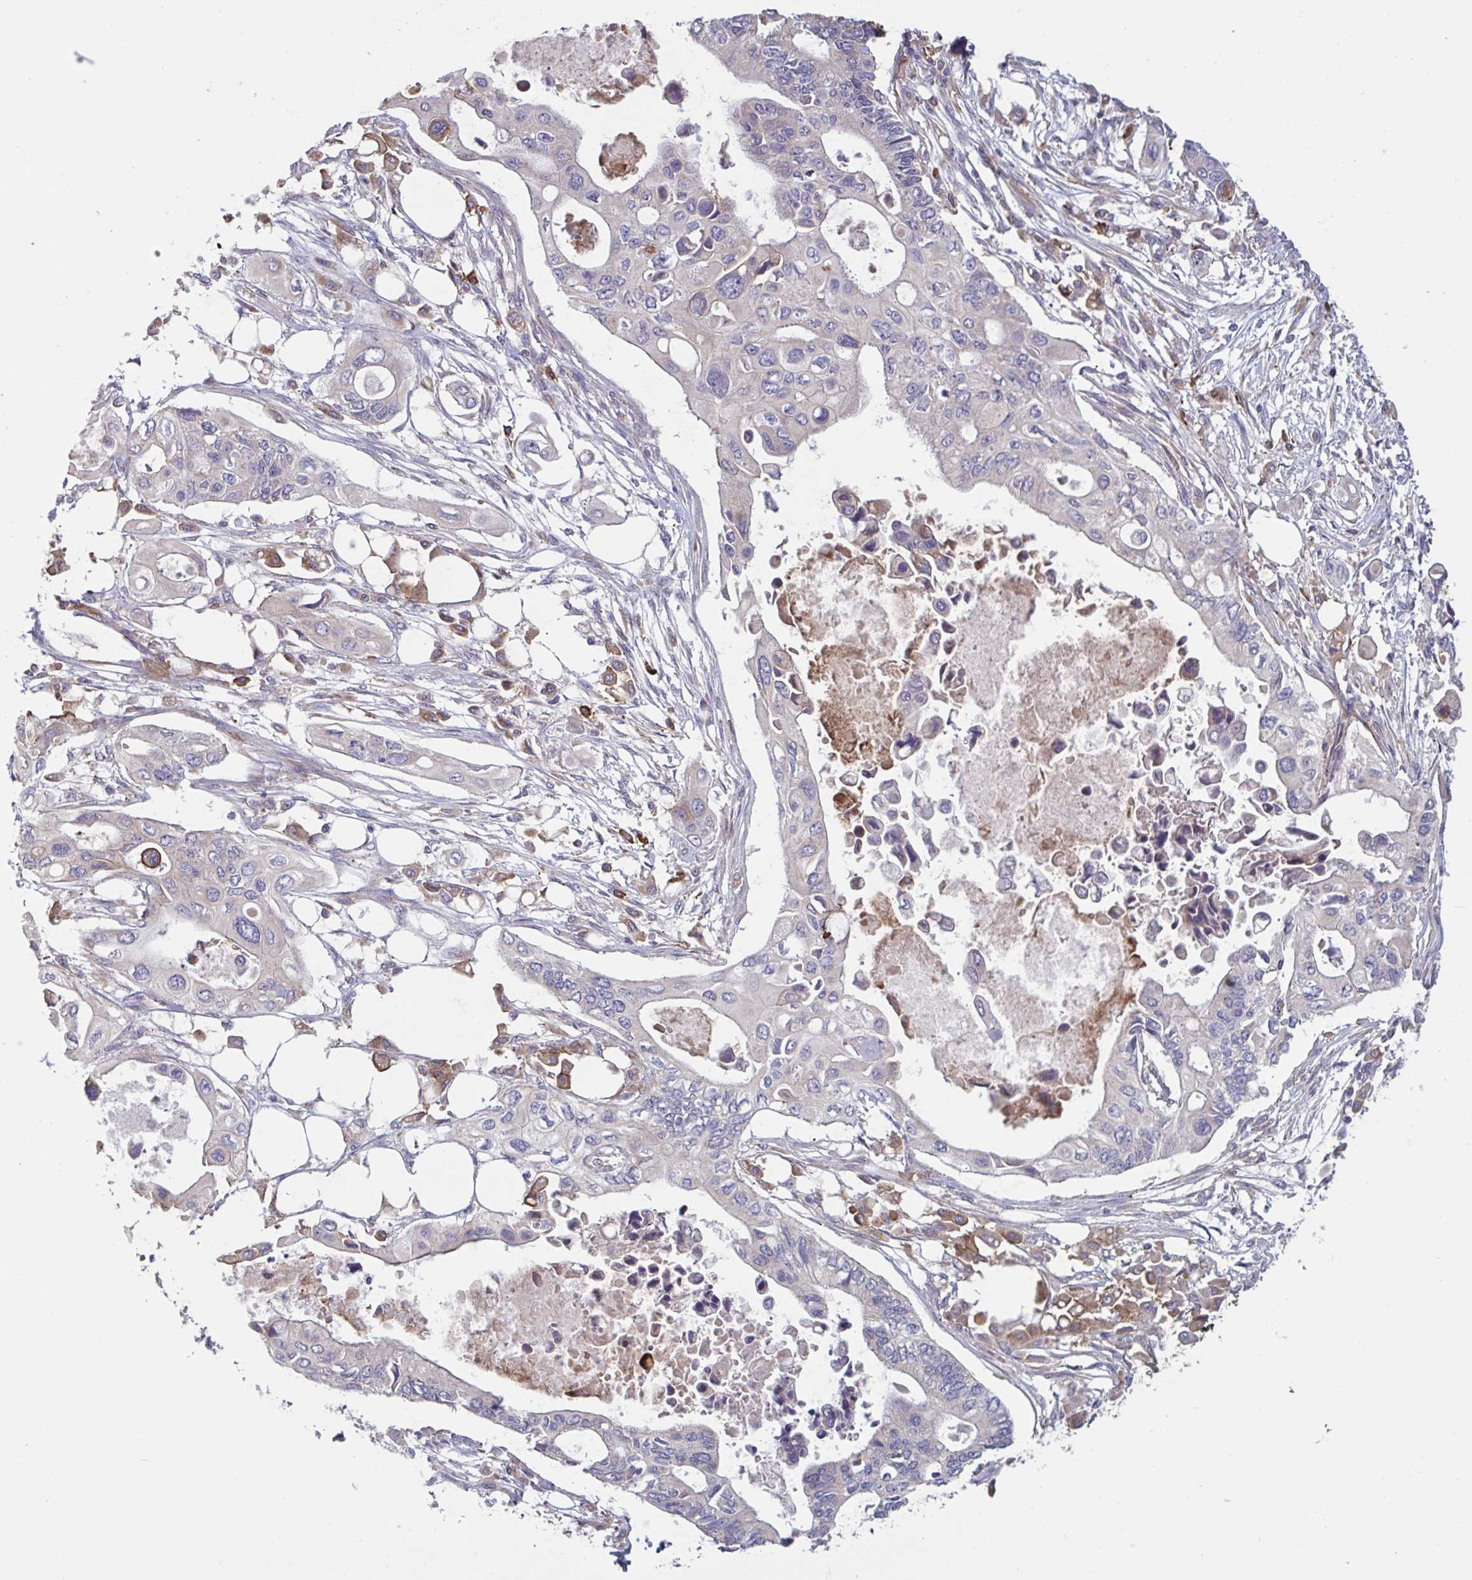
{"staining": {"intensity": "negative", "quantity": "none", "location": "none"}, "tissue": "pancreatic cancer", "cell_type": "Tumor cells", "image_type": "cancer", "snomed": [{"axis": "morphology", "description": "Adenocarcinoma, NOS"}, {"axis": "topography", "description": "Pancreas"}], "caption": "Image shows no protein positivity in tumor cells of pancreatic adenocarcinoma tissue.", "gene": "CD1E", "patient": {"sex": "female", "age": 63}}